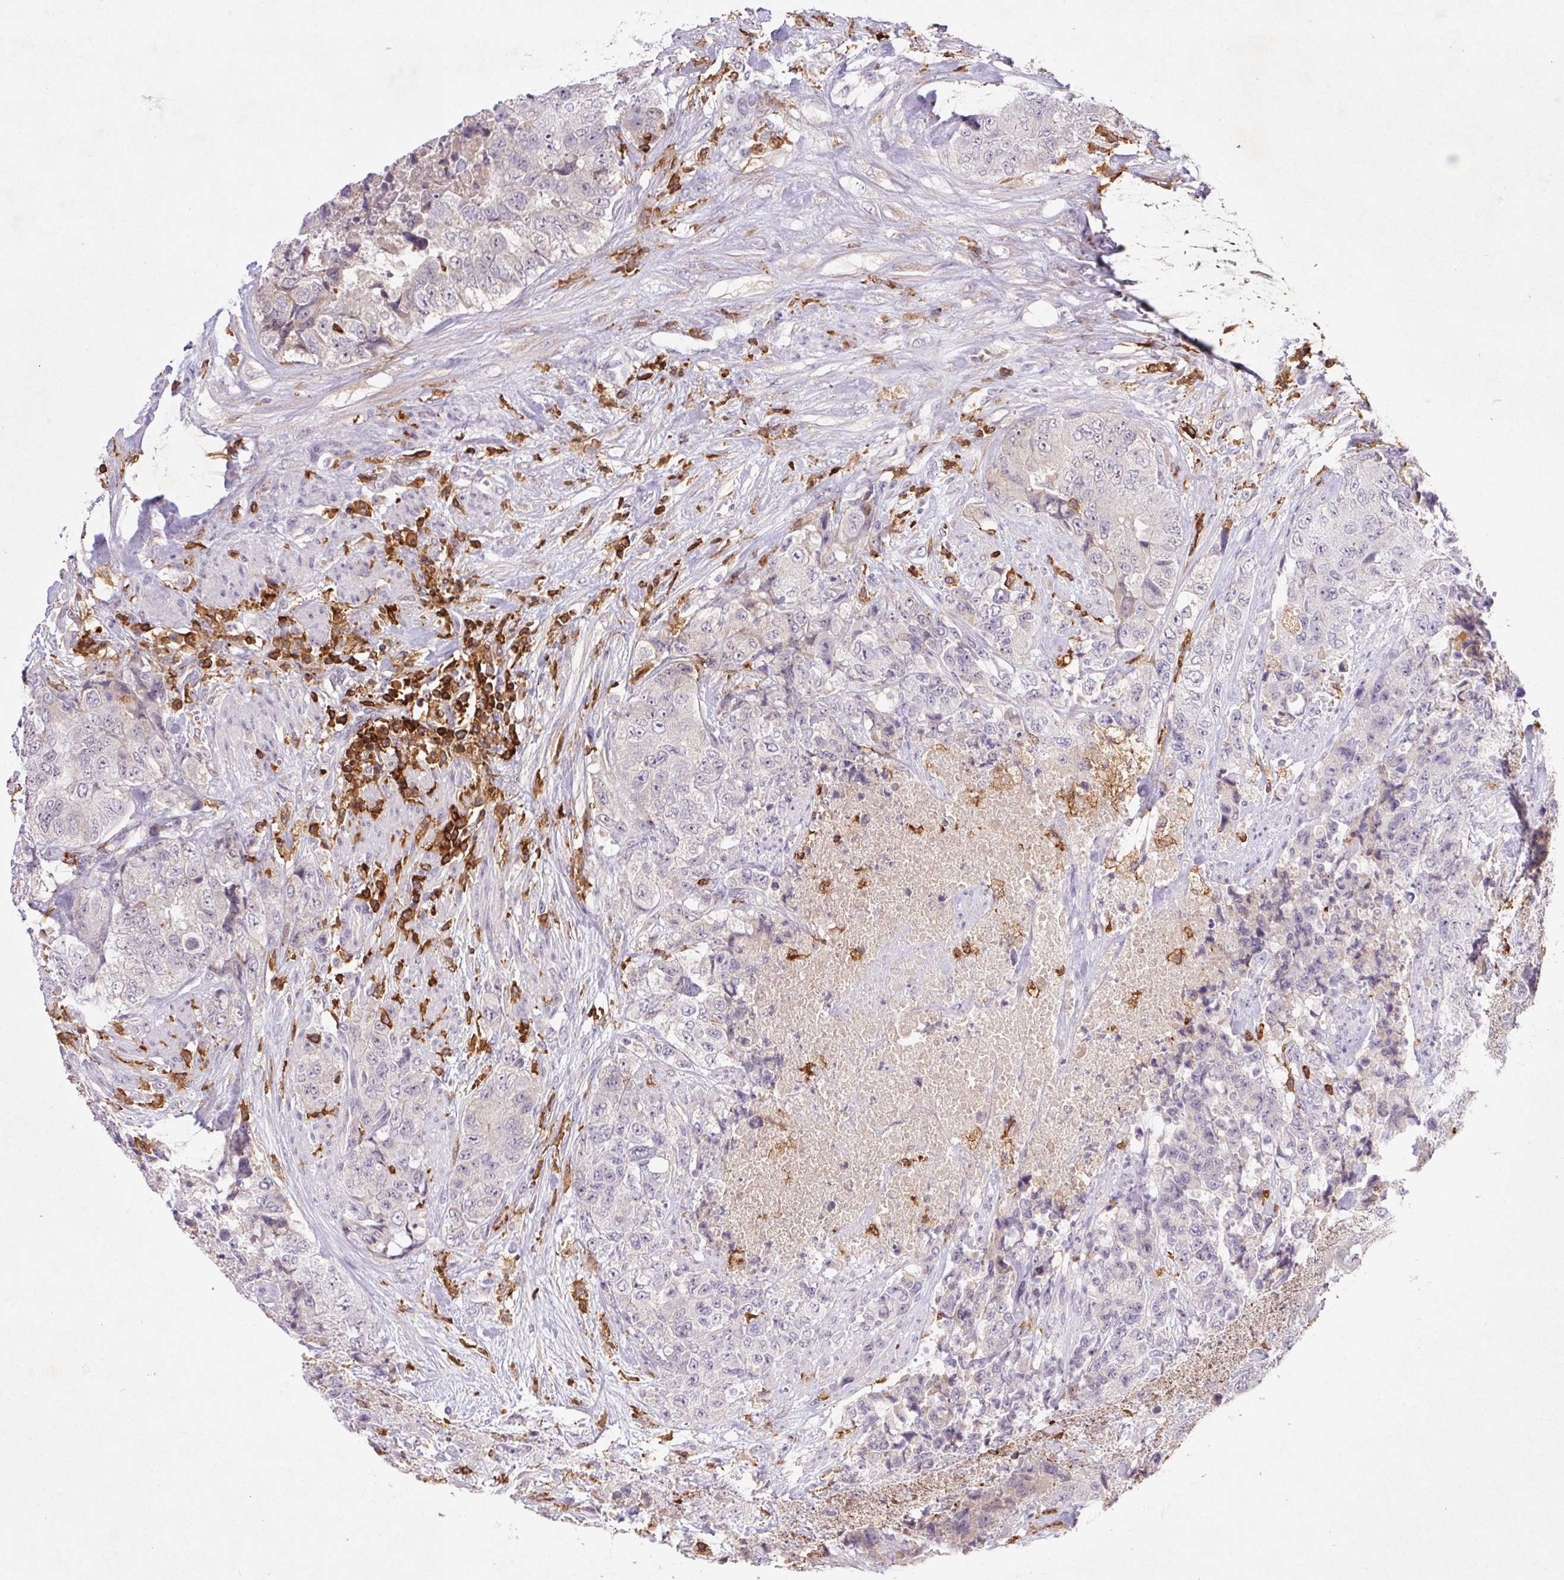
{"staining": {"intensity": "negative", "quantity": "none", "location": "none"}, "tissue": "urothelial cancer", "cell_type": "Tumor cells", "image_type": "cancer", "snomed": [{"axis": "morphology", "description": "Urothelial carcinoma, High grade"}, {"axis": "topography", "description": "Urinary bladder"}], "caption": "This photomicrograph is of high-grade urothelial carcinoma stained with IHC to label a protein in brown with the nuclei are counter-stained blue. There is no positivity in tumor cells. (DAB (3,3'-diaminobenzidine) immunohistochemistry (IHC) visualized using brightfield microscopy, high magnification).", "gene": "APBB1IP", "patient": {"sex": "female", "age": 78}}